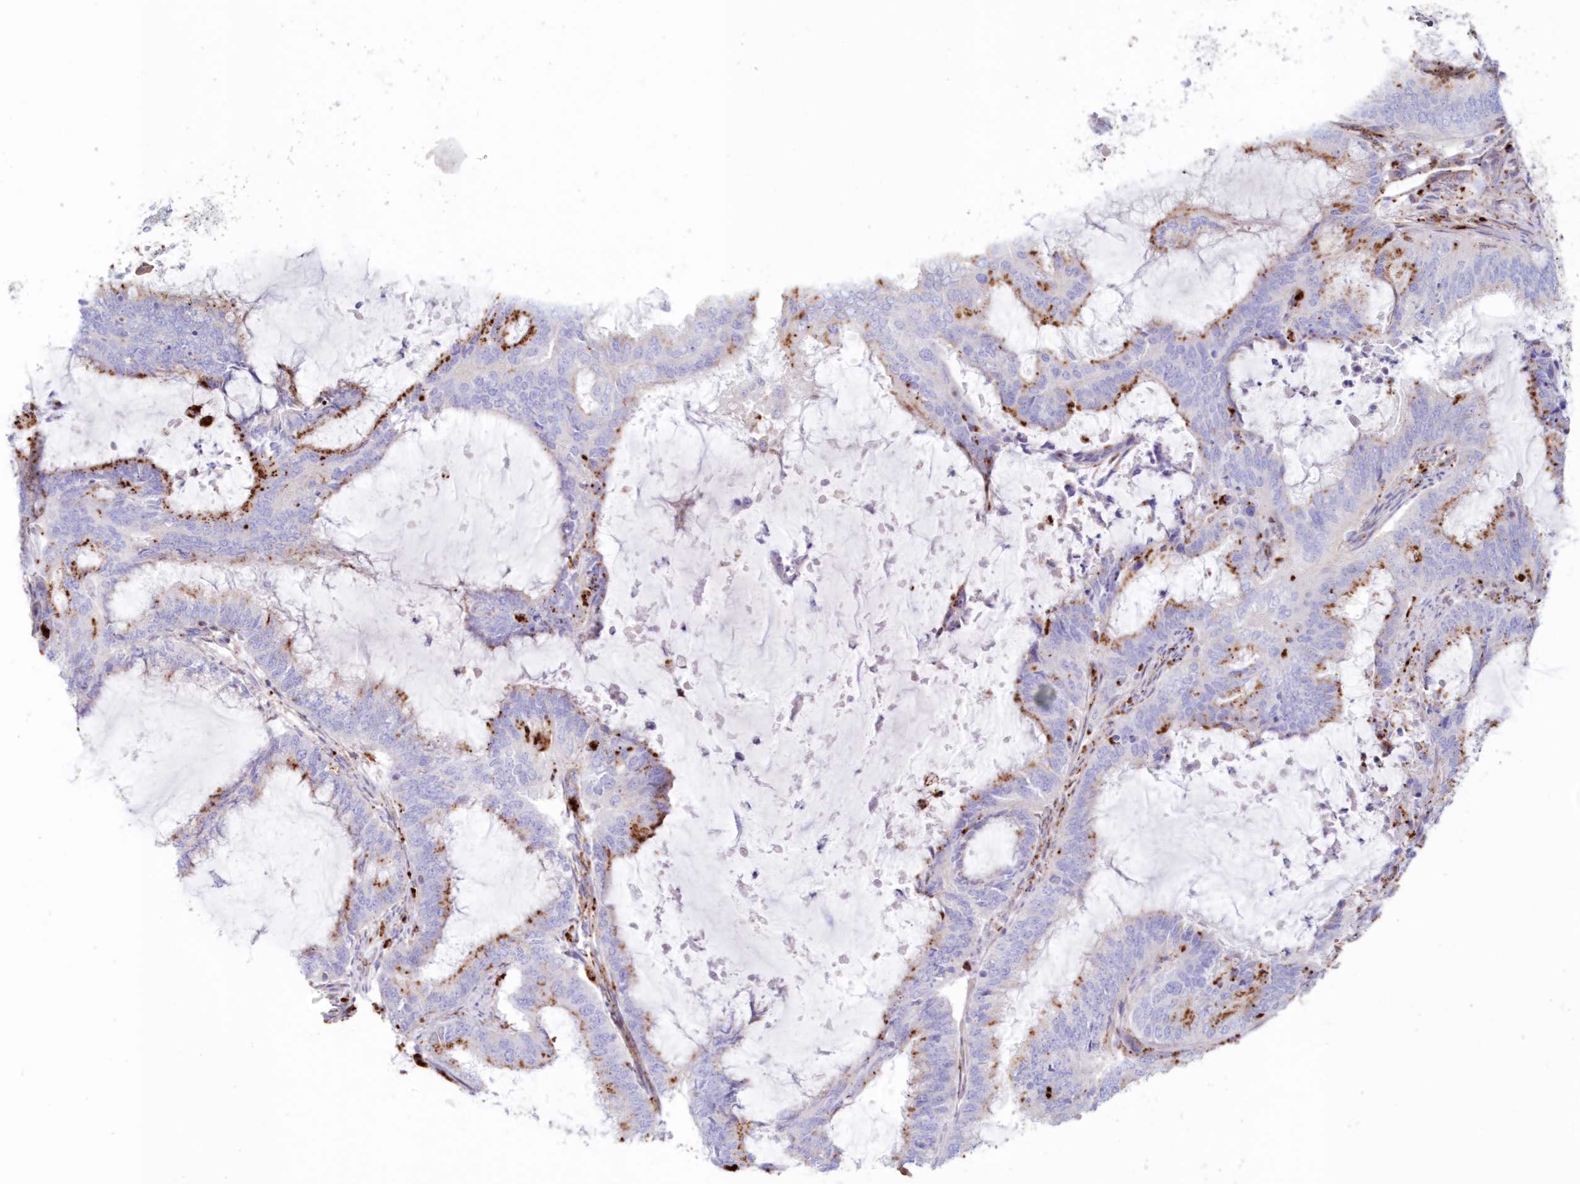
{"staining": {"intensity": "moderate", "quantity": "25%-75%", "location": "cytoplasmic/membranous"}, "tissue": "endometrial cancer", "cell_type": "Tumor cells", "image_type": "cancer", "snomed": [{"axis": "morphology", "description": "Adenocarcinoma, NOS"}, {"axis": "topography", "description": "Endometrium"}], "caption": "A histopathology image of endometrial cancer (adenocarcinoma) stained for a protein shows moderate cytoplasmic/membranous brown staining in tumor cells. The staining is performed using DAB brown chromogen to label protein expression. The nuclei are counter-stained blue using hematoxylin.", "gene": "TPP1", "patient": {"sex": "female", "age": 51}}